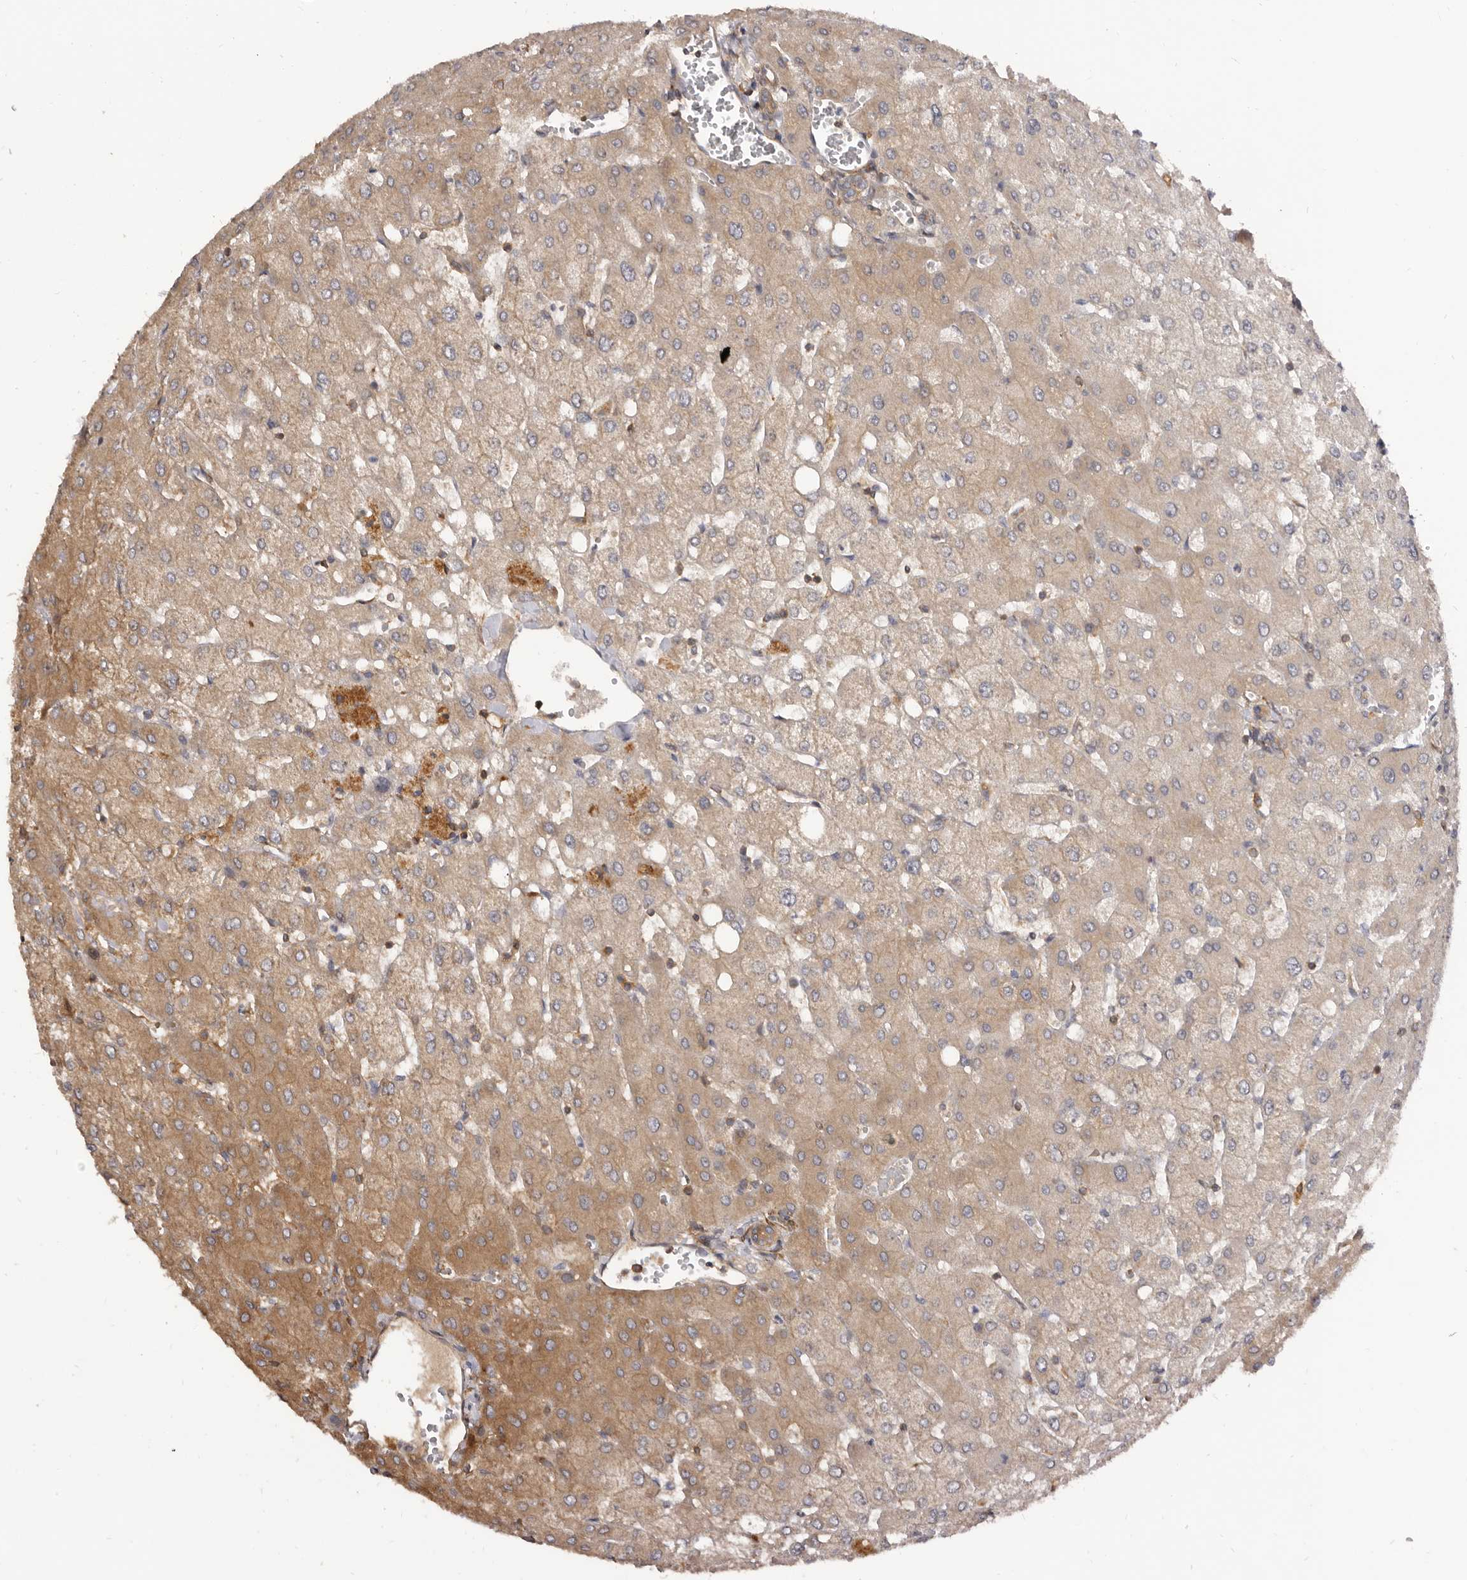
{"staining": {"intensity": "weak", "quantity": "25%-75%", "location": "none"}, "tissue": "liver", "cell_type": "Cholangiocytes", "image_type": "normal", "snomed": [{"axis": "morphology", "description": "Normal tissue, NOS"}, {"axis": "topography", "description": "Liver"}], "caption": "IHC photomicrograph of benign human liver stained for a protein (brown), which demonstrates low levels of weak None positivity in approximately 25%-75% of cholangiocytes.", "gene": "ADAMTS20", "patient": {"sex": "female", "age": 54}}